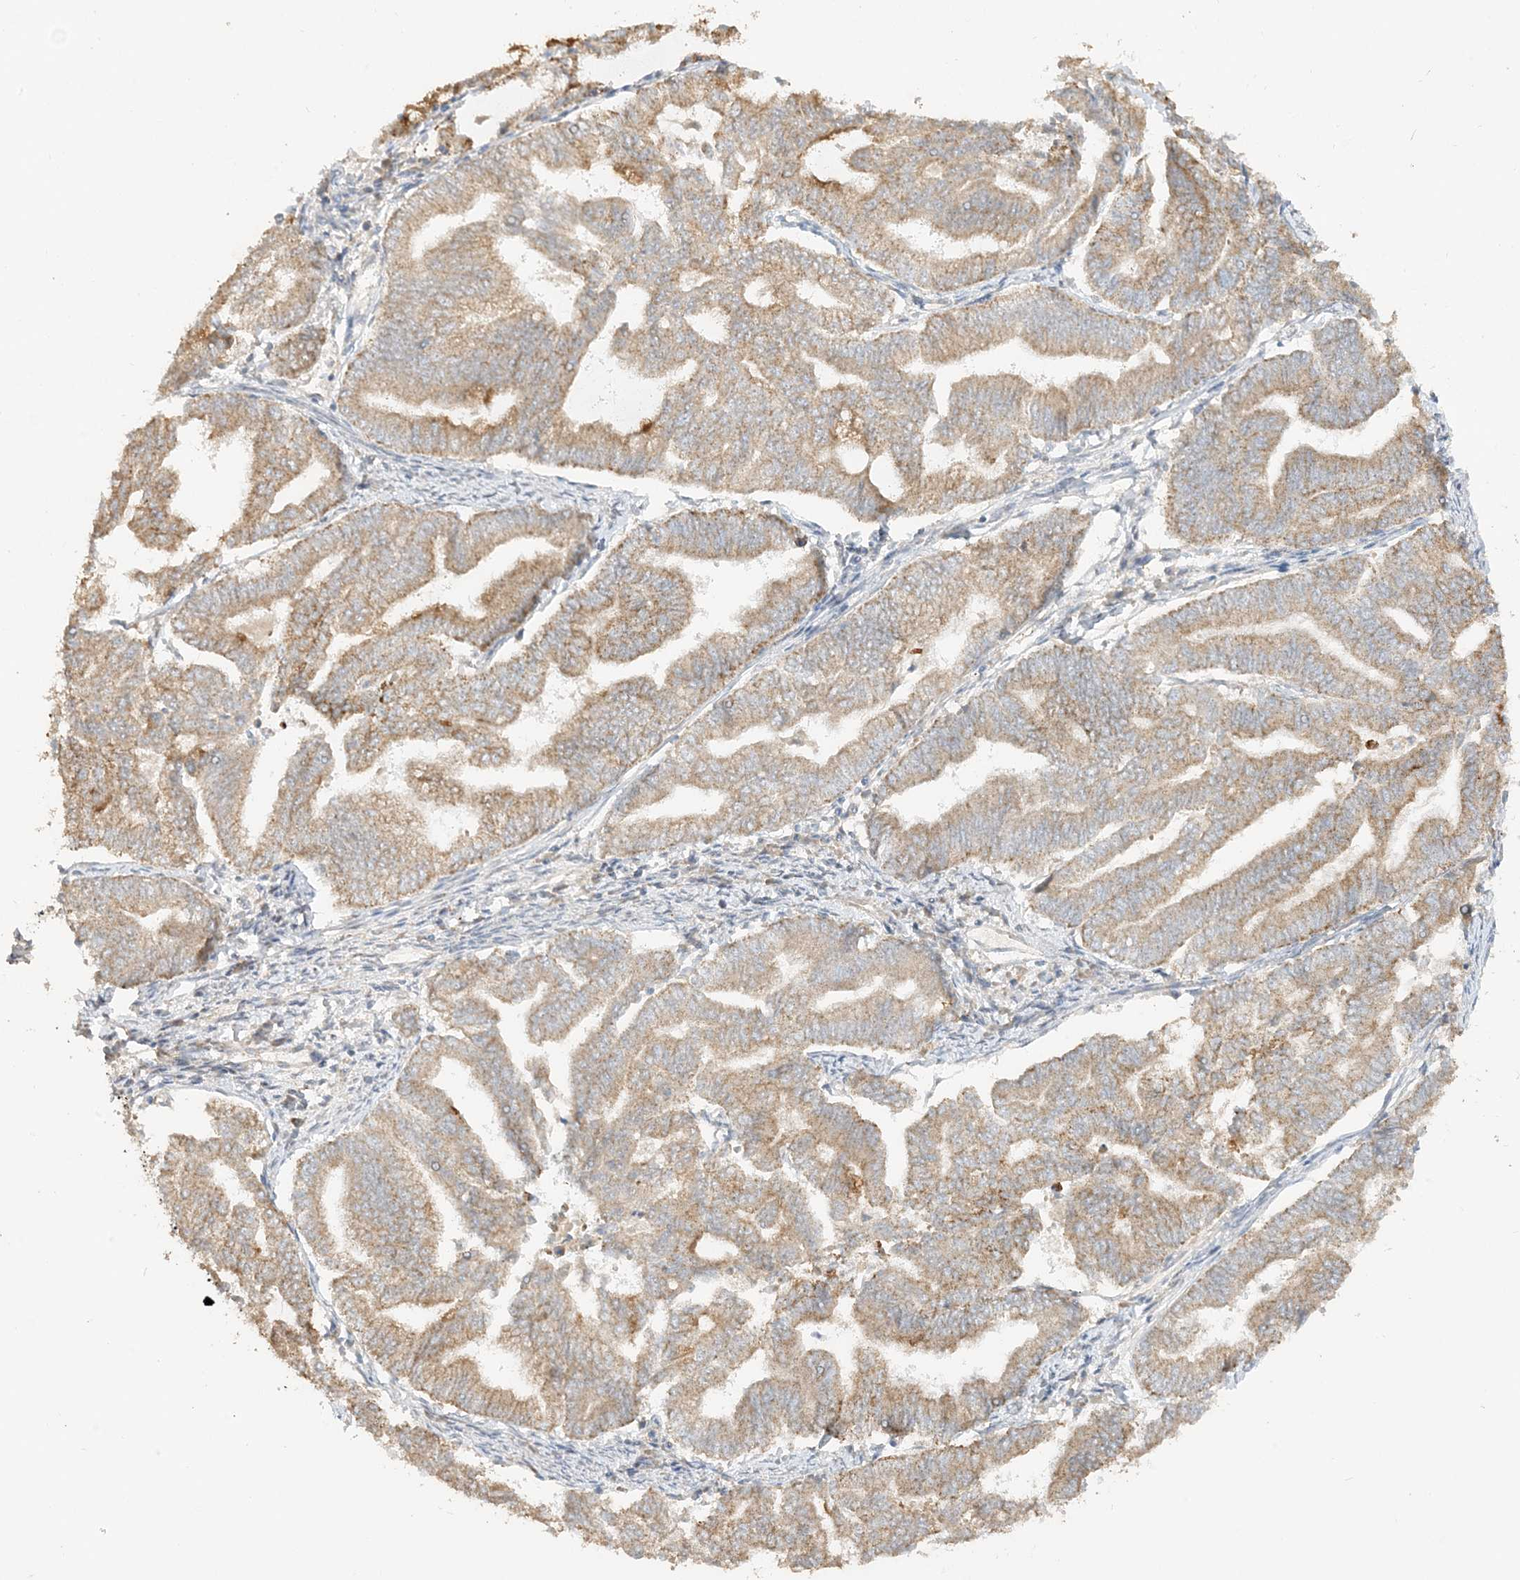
{"staining": {"intensity": "moderate", "quantity": ">75%", "location": "cytoplasmic/membranous"}, "tissue": "endometrial cancer", "cell_type": "Tumor cells", "image_type": "cancer", "snomed": [{"axis": "morphology", "description": "Adenocarcinoma, NOS"}, {"axis": "topography", "description": "Endometrium"}], "caption": "Immunohistochemical staining of adenocarcinoma (endometrial) exhibits medium levels of moderate cytoplasmic/membranous staining in about >75% of tumor cells.", "gene": "NDUFAF3", "patient": {"sex": "female", "age": 79}}